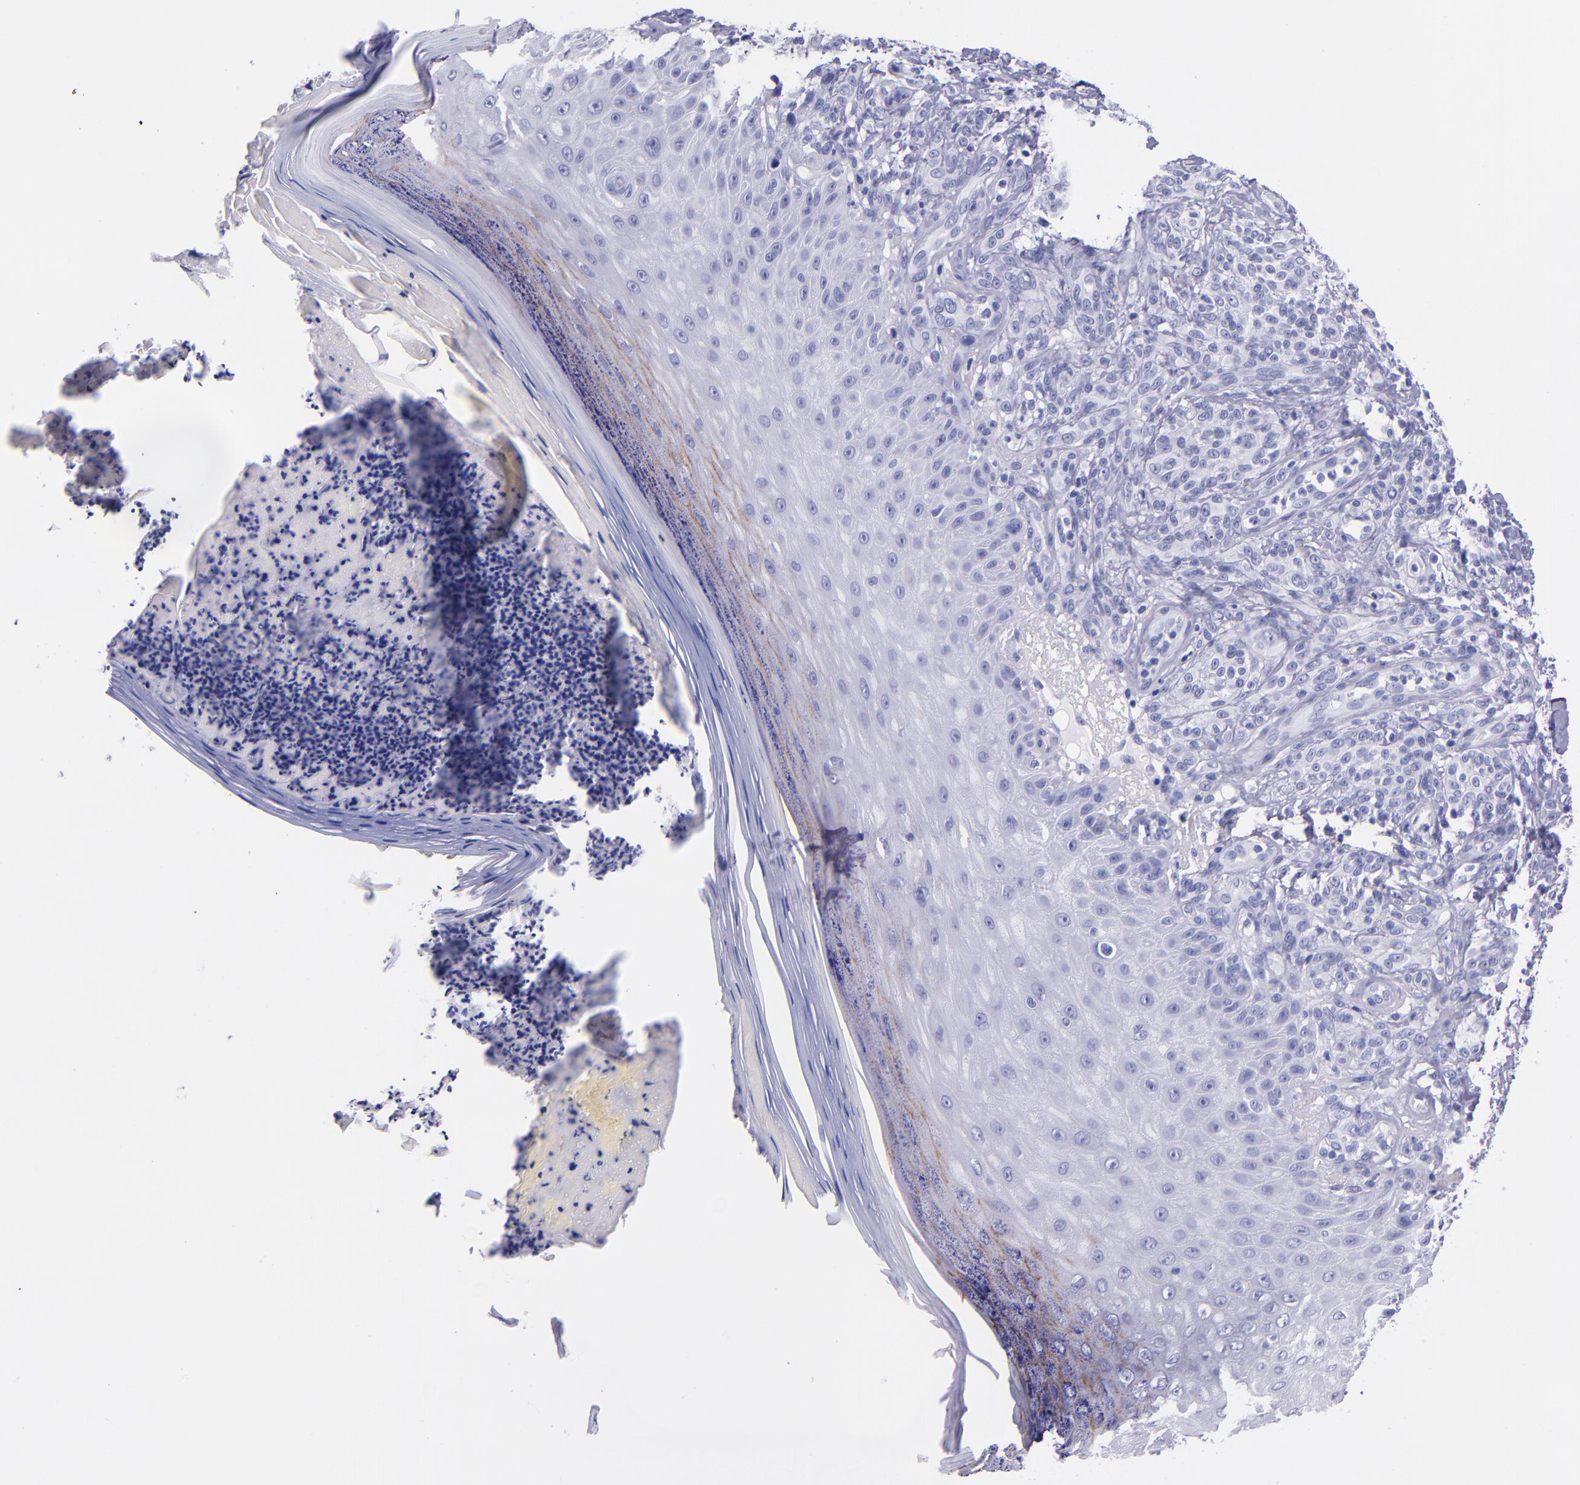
{"staining": {"intensity": "negative", "quantity": "none", "location": "none"}, "tissue": "melanoma", "cell_type": "Tumor cells", "image_type": "cancer", "snomed": [{"axis": "morphology", "description": "Malignant melanoma, NOS"}, {"axis": "topography", "description": "Skin"}], "caption": "Immunohistochemistry micrograph of melanoma stained for a protein (brown), which displays no positivity in tumor cells.", "gene": "MBP", "patient": {"sex": "male", "age": 57}}